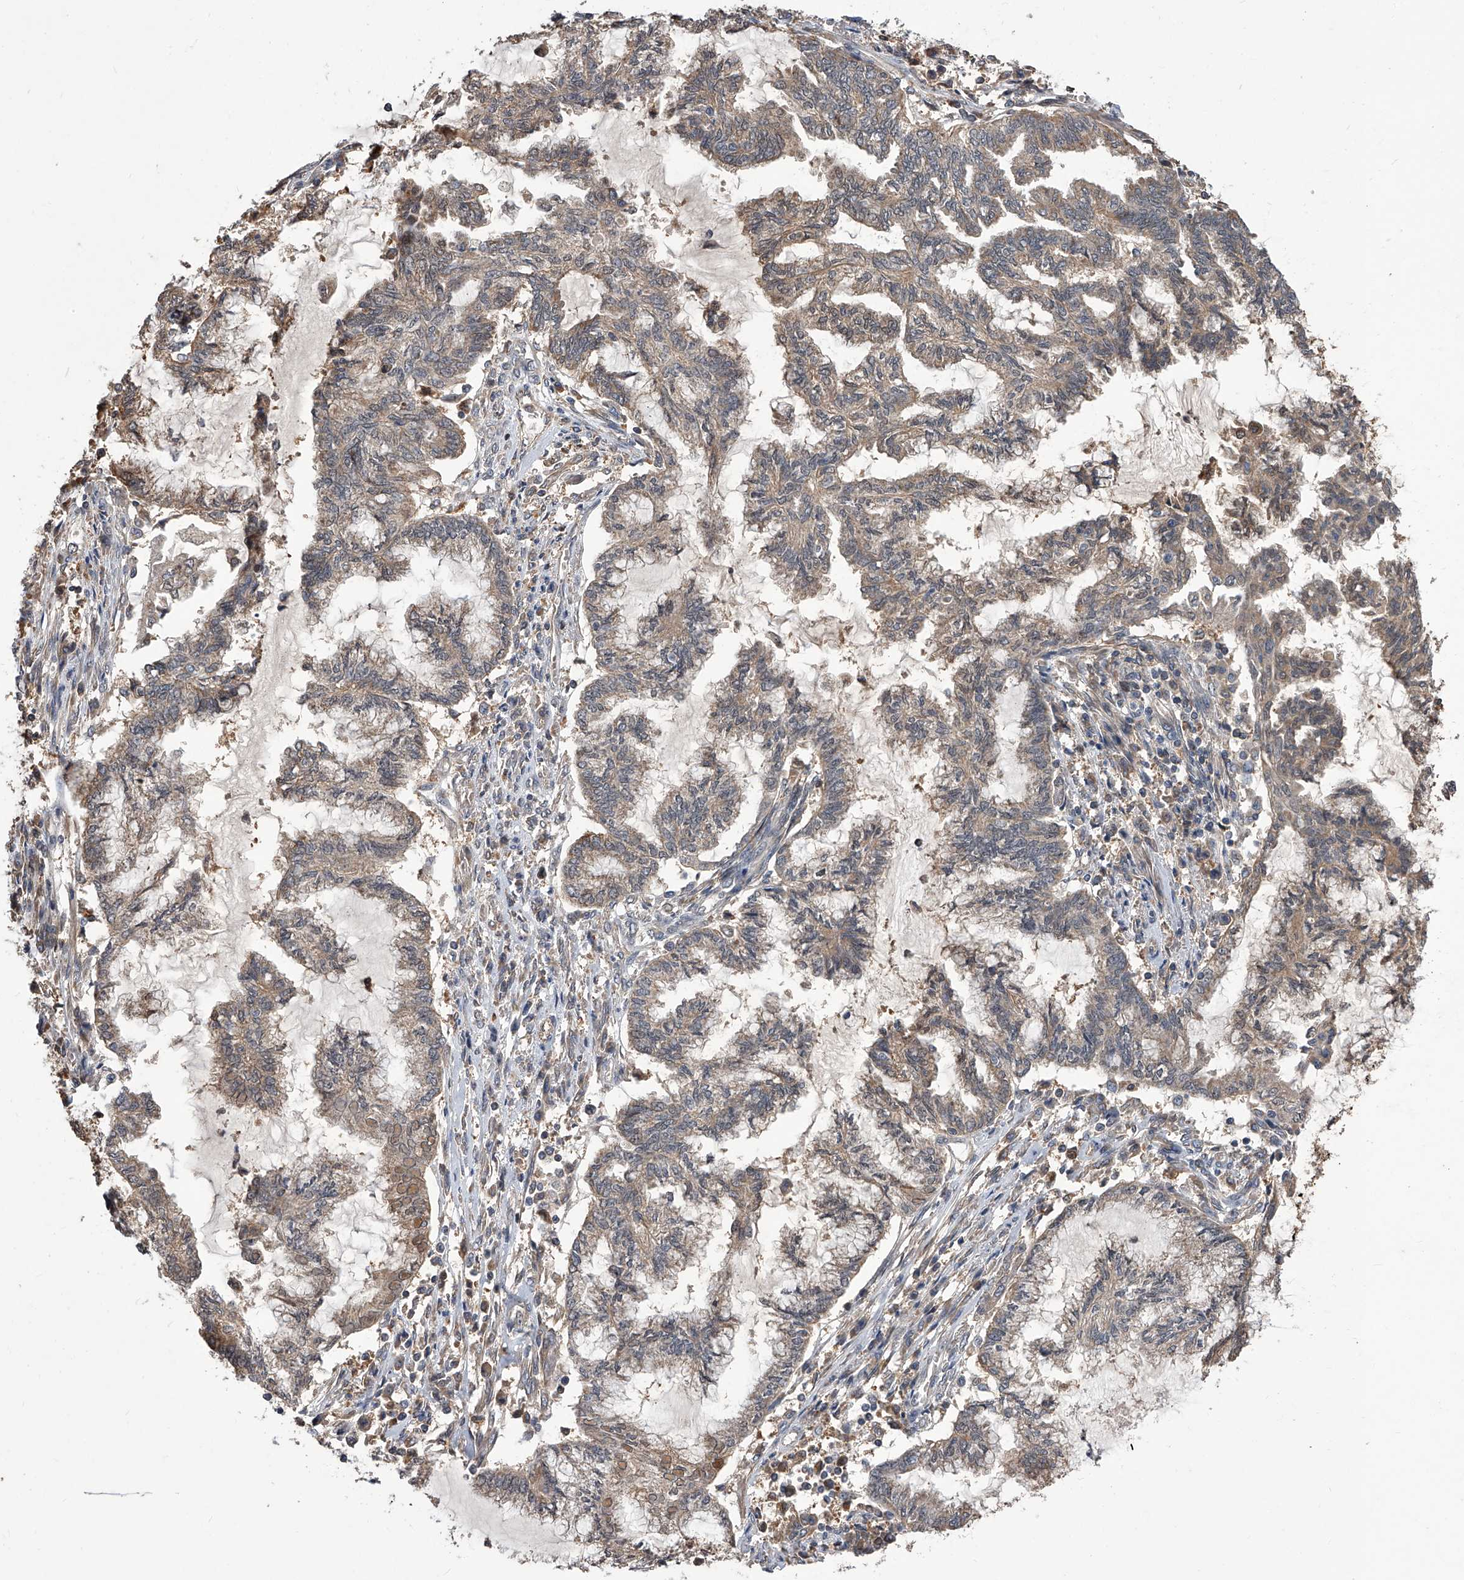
{"staining": {"intensity": "weak", "quantity": ">75%", "location": "cytoplasmic/membranous"}, "tissue": "endometrial cancer", "cell_type": "Tumor cells", "image_type": "cancer", "snomed": [{"axis": "morphology", "description": "Adenocarcinoma, NOS"}, {"axis": "topography", "description": "Endometrium"}], "caption": "Endometrial cancer was stained to show a protein in brown. There is low levels of weak cytoplasmic/membranous positivity in approximately >75% of tumor cells. Immunohistochemistry (ihc) stains the protein of interest in brown and the nuclei are stained blue.", "gene": "GMDS", "patient": {"sex": "female", "age": 86}}